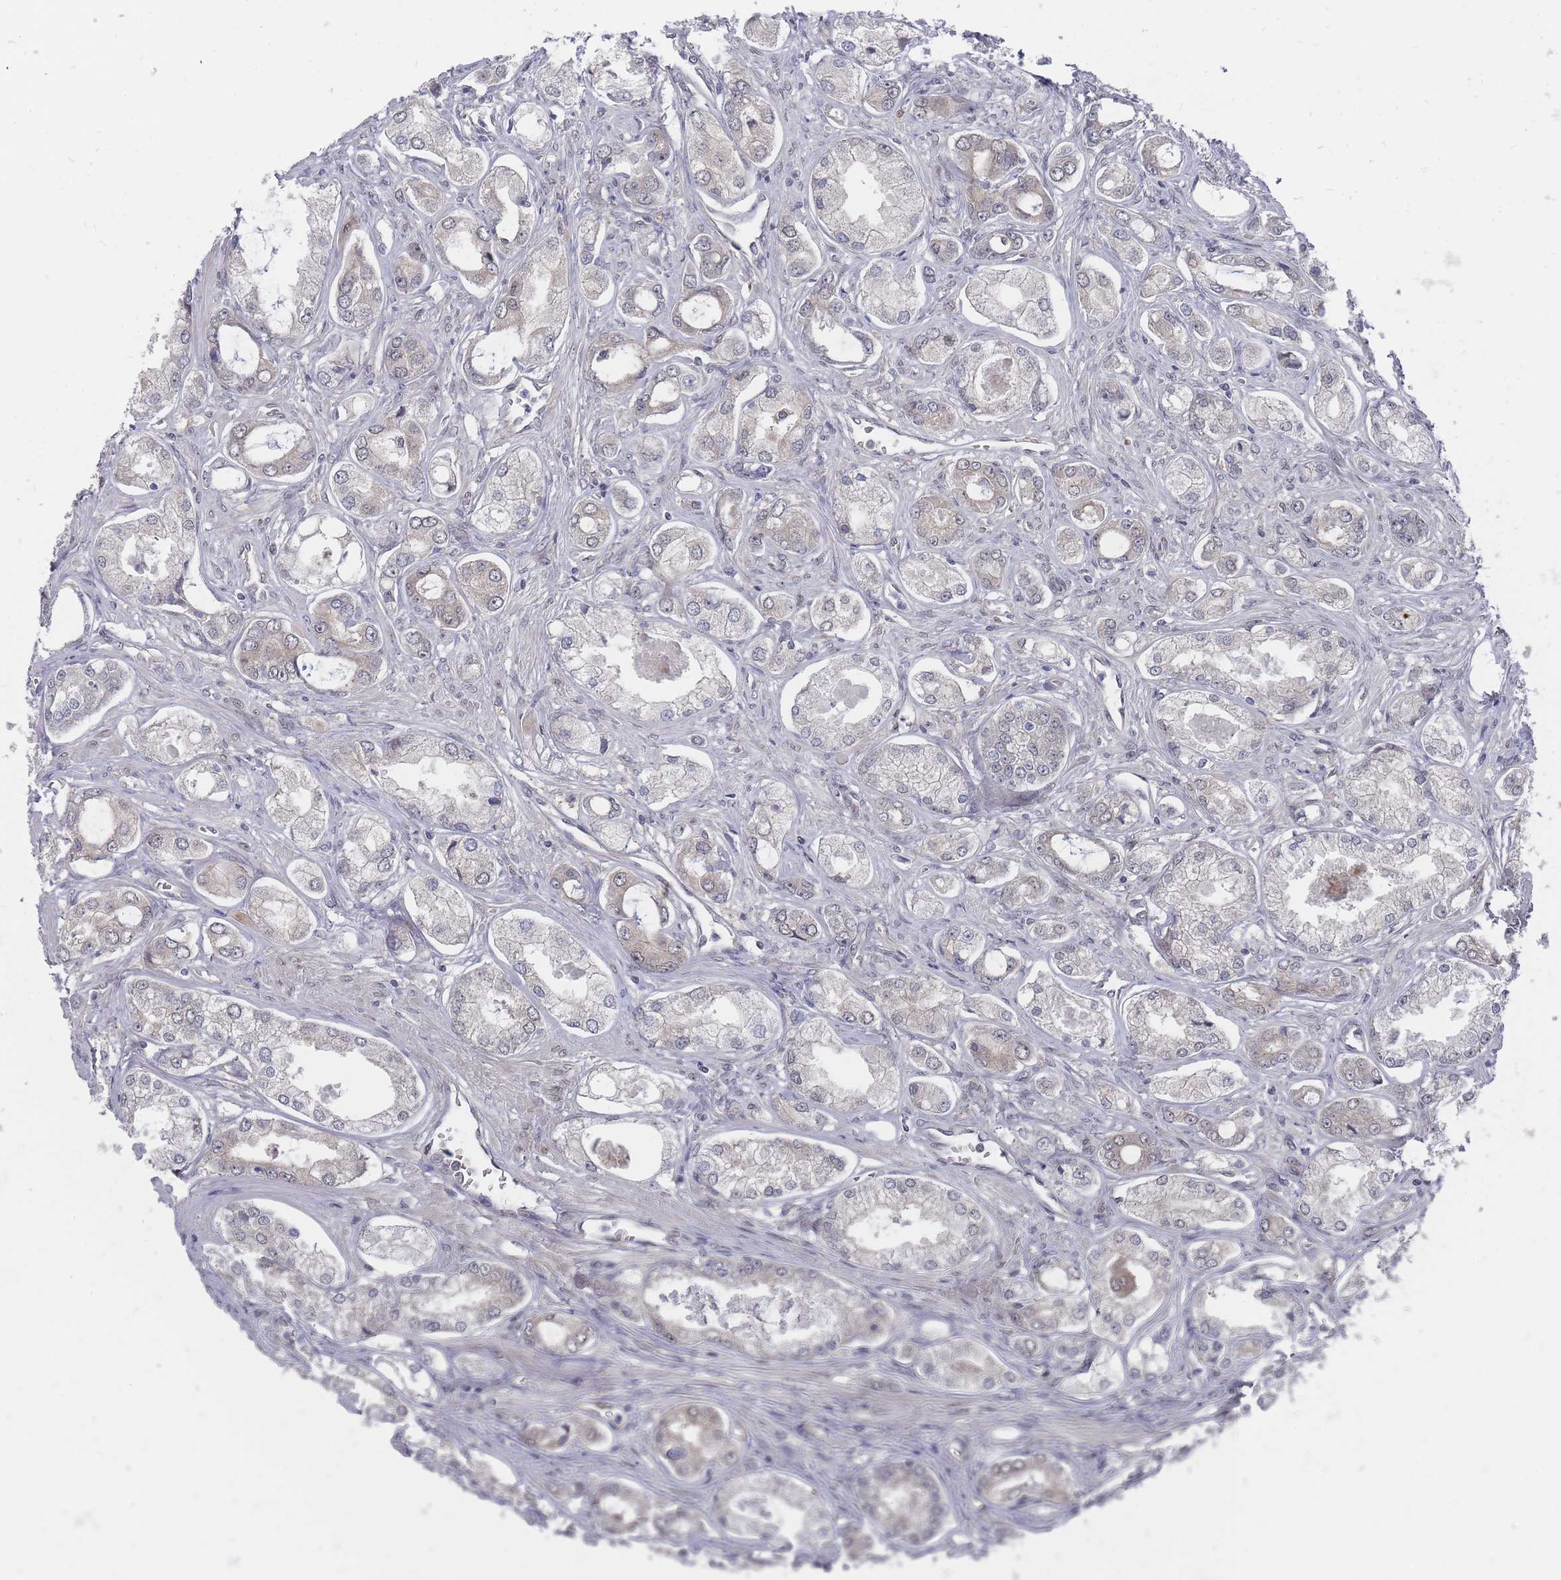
{"staining": {"intensity": "weak", "quantity": "<25%", "location": "cytoplasmic/membranous"}, "tissue": "prostate cancer", "cell_type": "Tumor cells", "image_type": "cancer", "snomed": [{"axis": "morphology", "description": "Adenocarcinoma, Low grade"}, {"axis": "topography", "description": "Prostate"}], "caption": "A micrograph of human prostate adenocarcinoma (low-grade) is negative for staining in tumor cells.", "gene": "NKD1", "patient": {"sex": "male", "age": 68}}